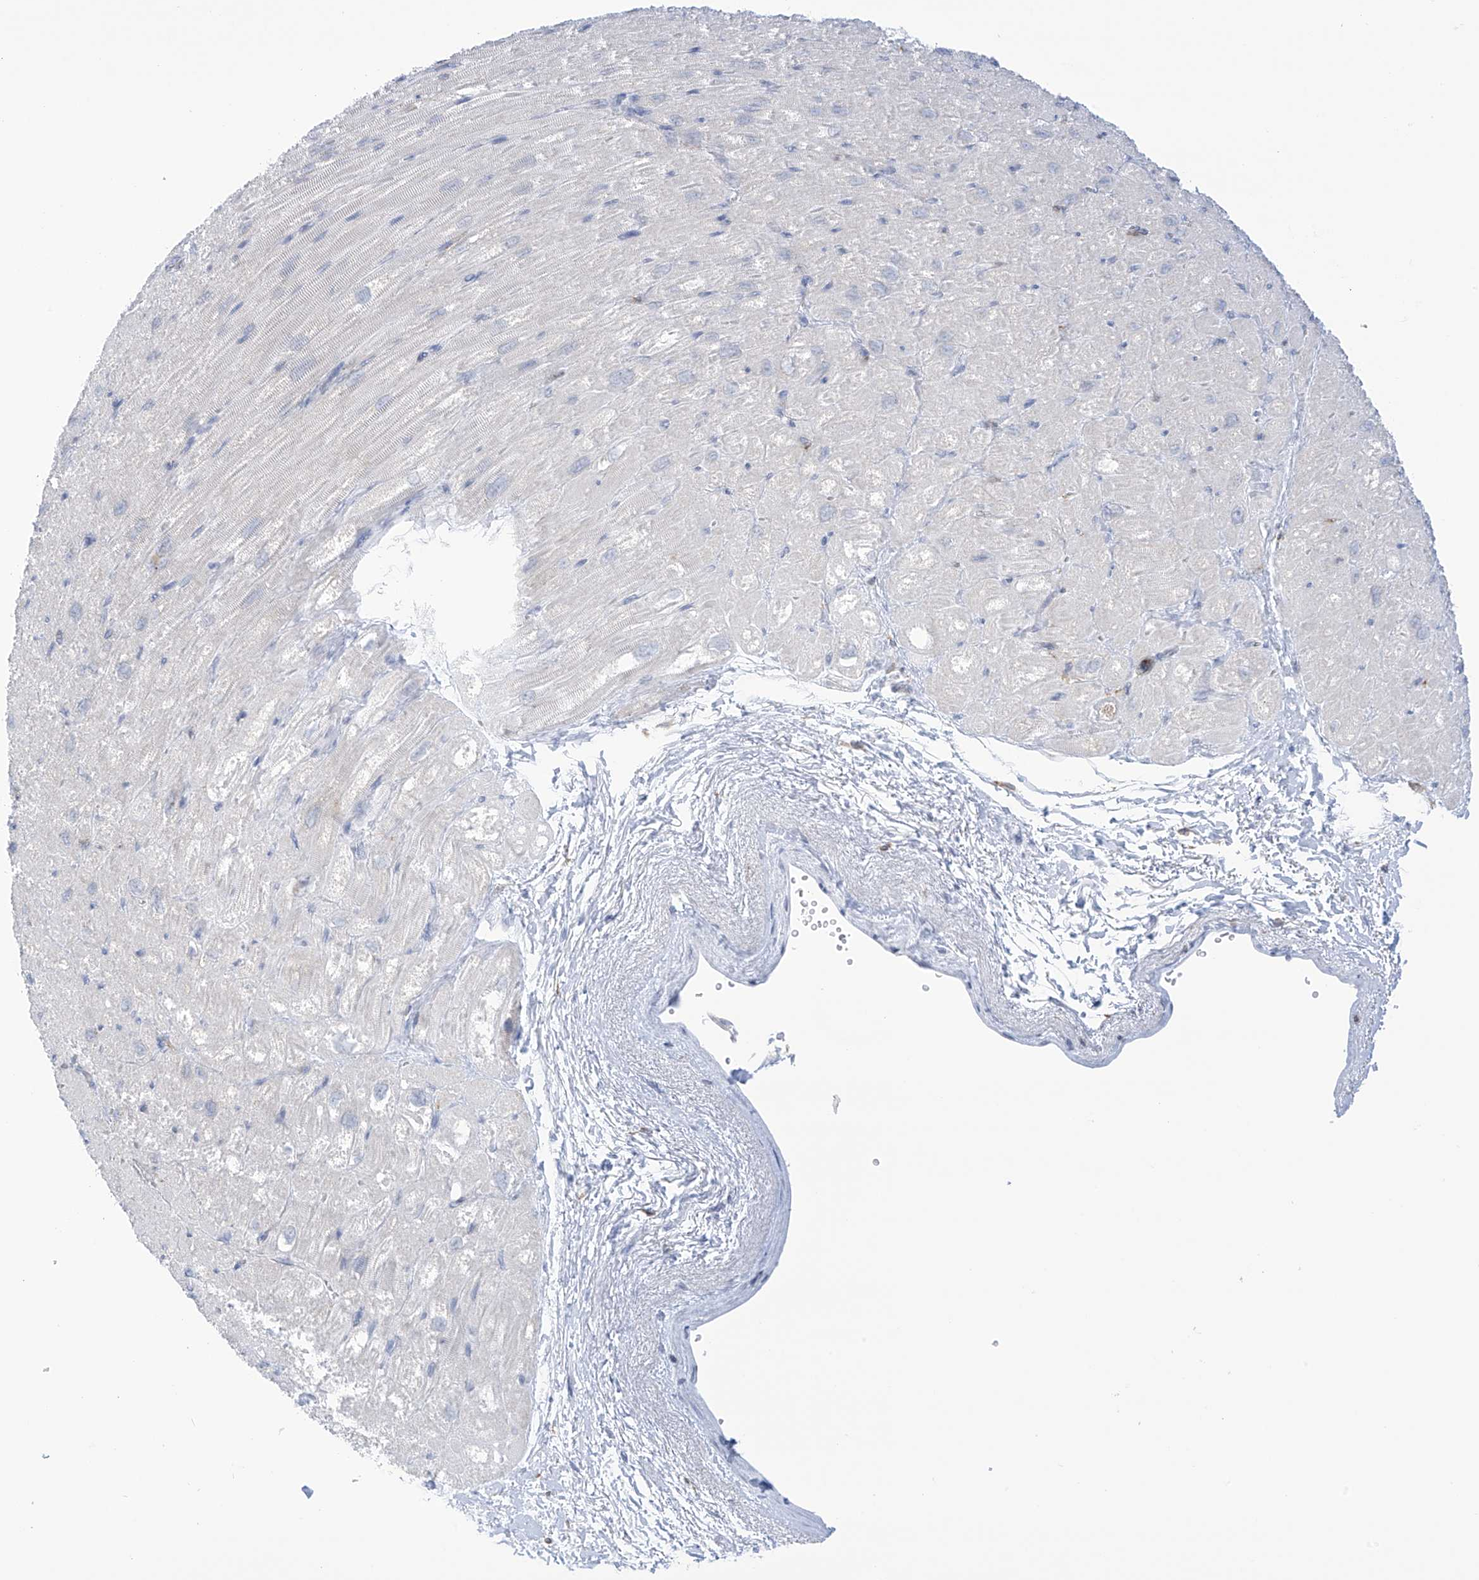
{"staining": {"intensity": "negative", "quantity": "none", "location": "none"}, "tissue": "heart muscle", "cell_type": "Cardiomyocytes", "image_type": "normal", "snomed": [{"axis": "morphology", "description": "Normal tissue, NOS"}, {"axis": "topography", "description": "Heart"}], "caption": "Immunohistochemistry (IHC) of benign human heart muscle shows no staining in cardiomyocytes. (Stains: DAB immunohistochemistry (IHC) with hematoxylin counter stain, Microscopy: brightfield microscopy at high magnification).", "gene": "TBXAS1", "patient": {"sex": "male", "age": 50}}